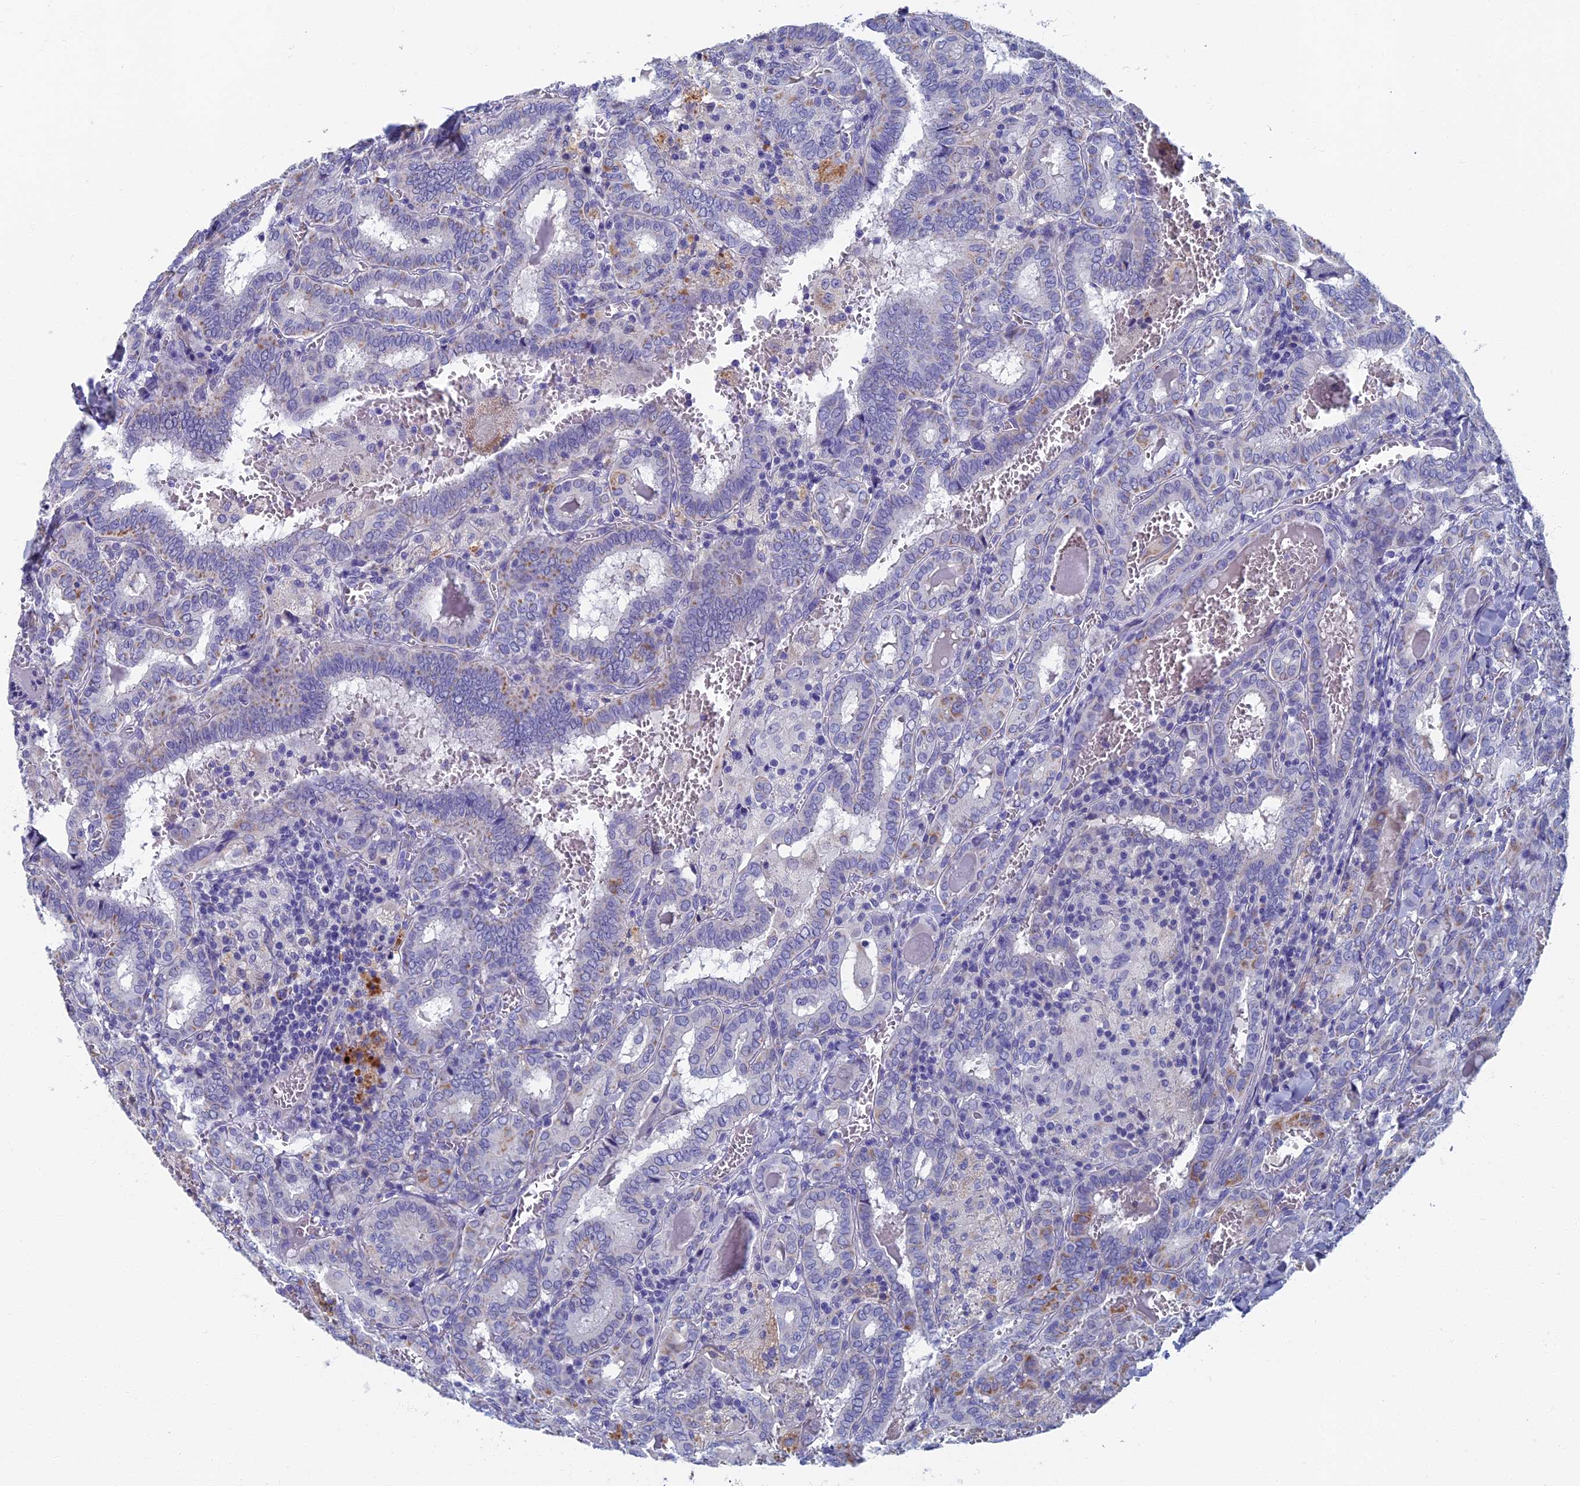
{"staining": {"intensity": "moderate", "quantity": "<25%", "location": "cytoplasmic/membranous"}, "tissue": "thyroid cancer", "cell_type": "Tumor cells", "image_type": "cancer", "snomed": [{"axis": "morphology", "description": "Papillary adenocarcinoma, NOS"}, {"axis": "topography", "description": "Thyroid gland"}], "caption": "Thyroid cancer stained for a protein (brown) displays moderate cytoplasmic/membranous positive expression in approximately <25% of tumor cells.", "gene": "OAT", "patient": {"sex": "female", "age": 72}}